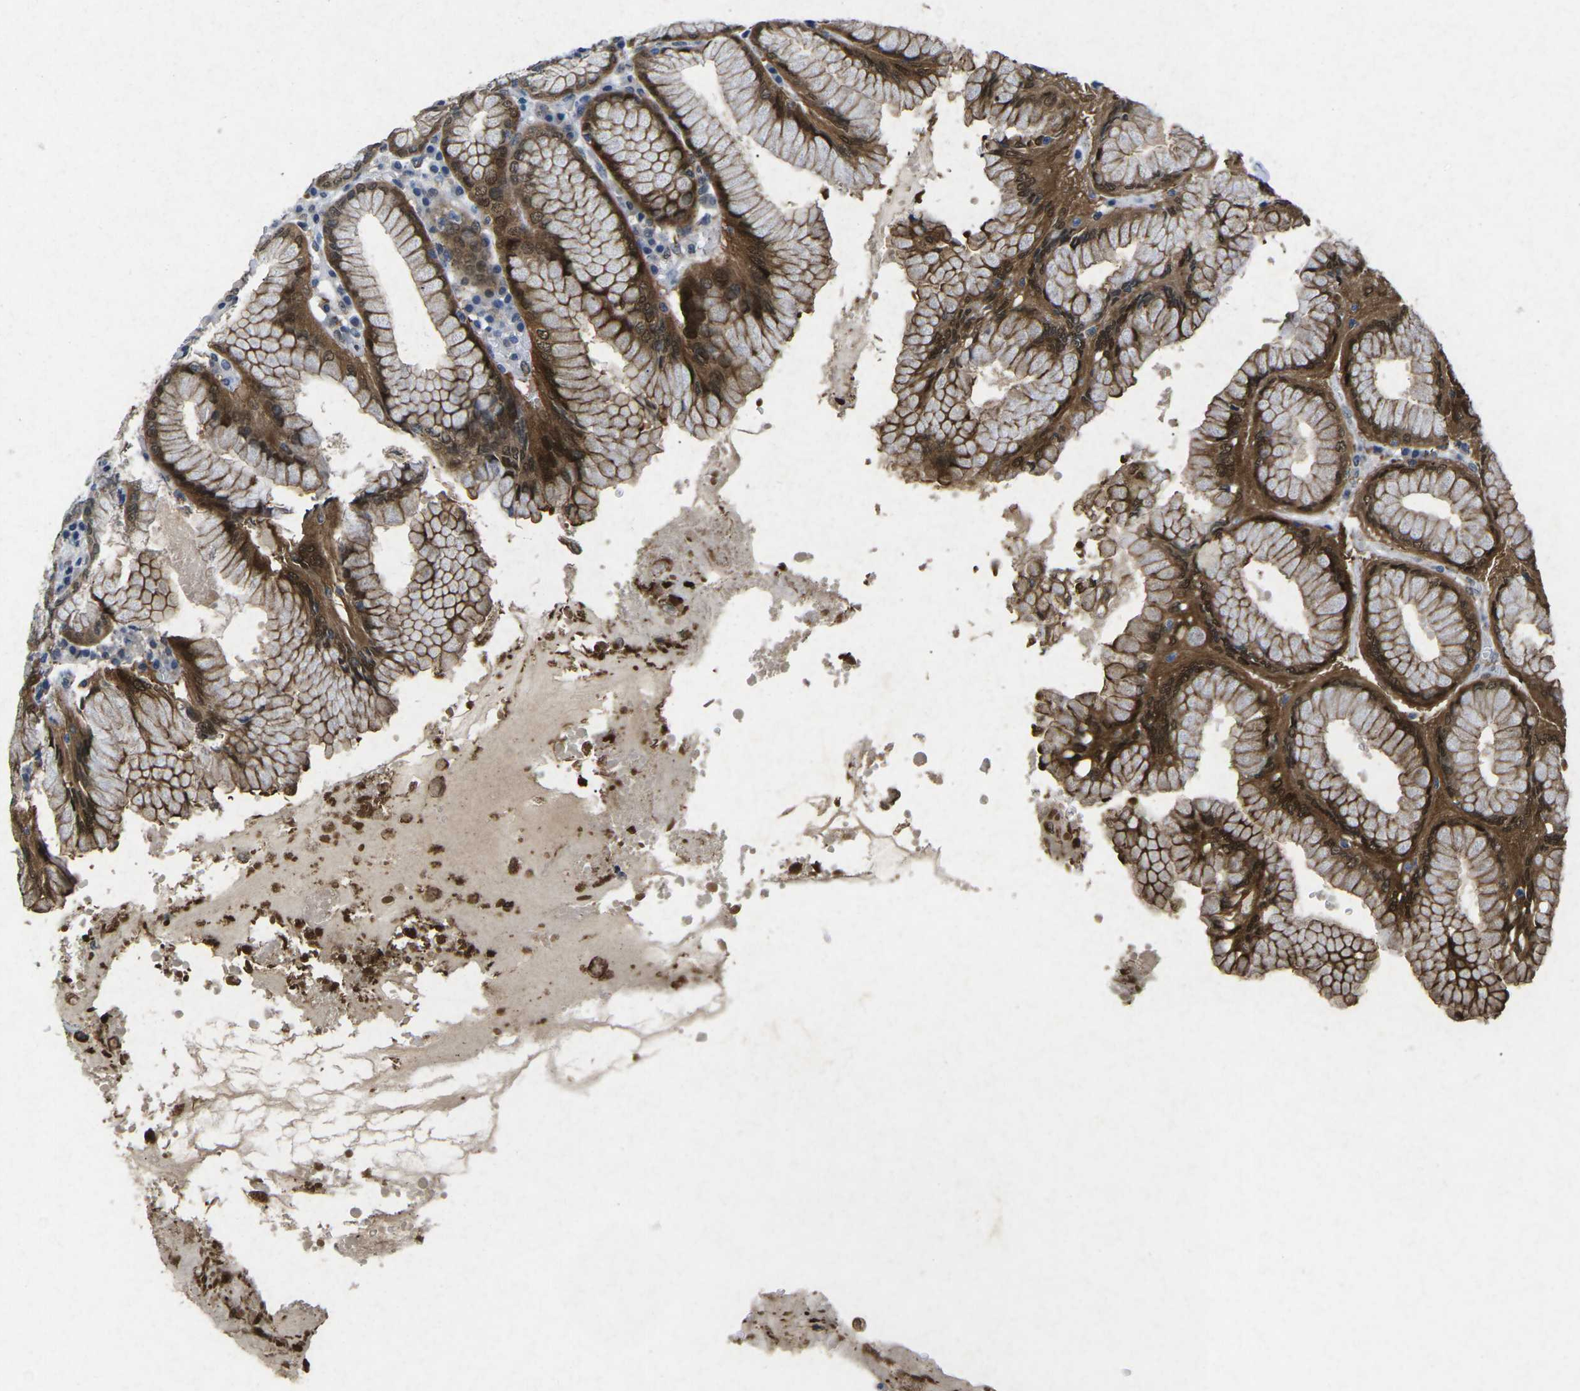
{"staining": {"intensity": "strong", "quantity": "25%-75%", "location": "cytoplasmic/membranous,nuclear"}, "tissue": "stomach", "cell_type": "Glandular cells", "image_type": "normal", "snomed": [{"axis": "morphology", "description": "Normal tissue, NOS"}, {"axis": "topography", "description": "Stomach"}, {"axis": "topography", "description": "Stomach, lower"}], "caption": "High-magnification brightfield microscopy of benign stomach stained with DAB (brown) and counterstained with hematoxylin (blue). glandular cells exhibit strong cytoplasmic/membranous,nuclear expression is seen in approximately25%-75% of cells. Using DAB (brown) and hematoxylin (blue) stains, captured at high magnification using brightfield microscopy.", "gene": "SCNN1B", "patient": {"sex": "female", "age": 56}}